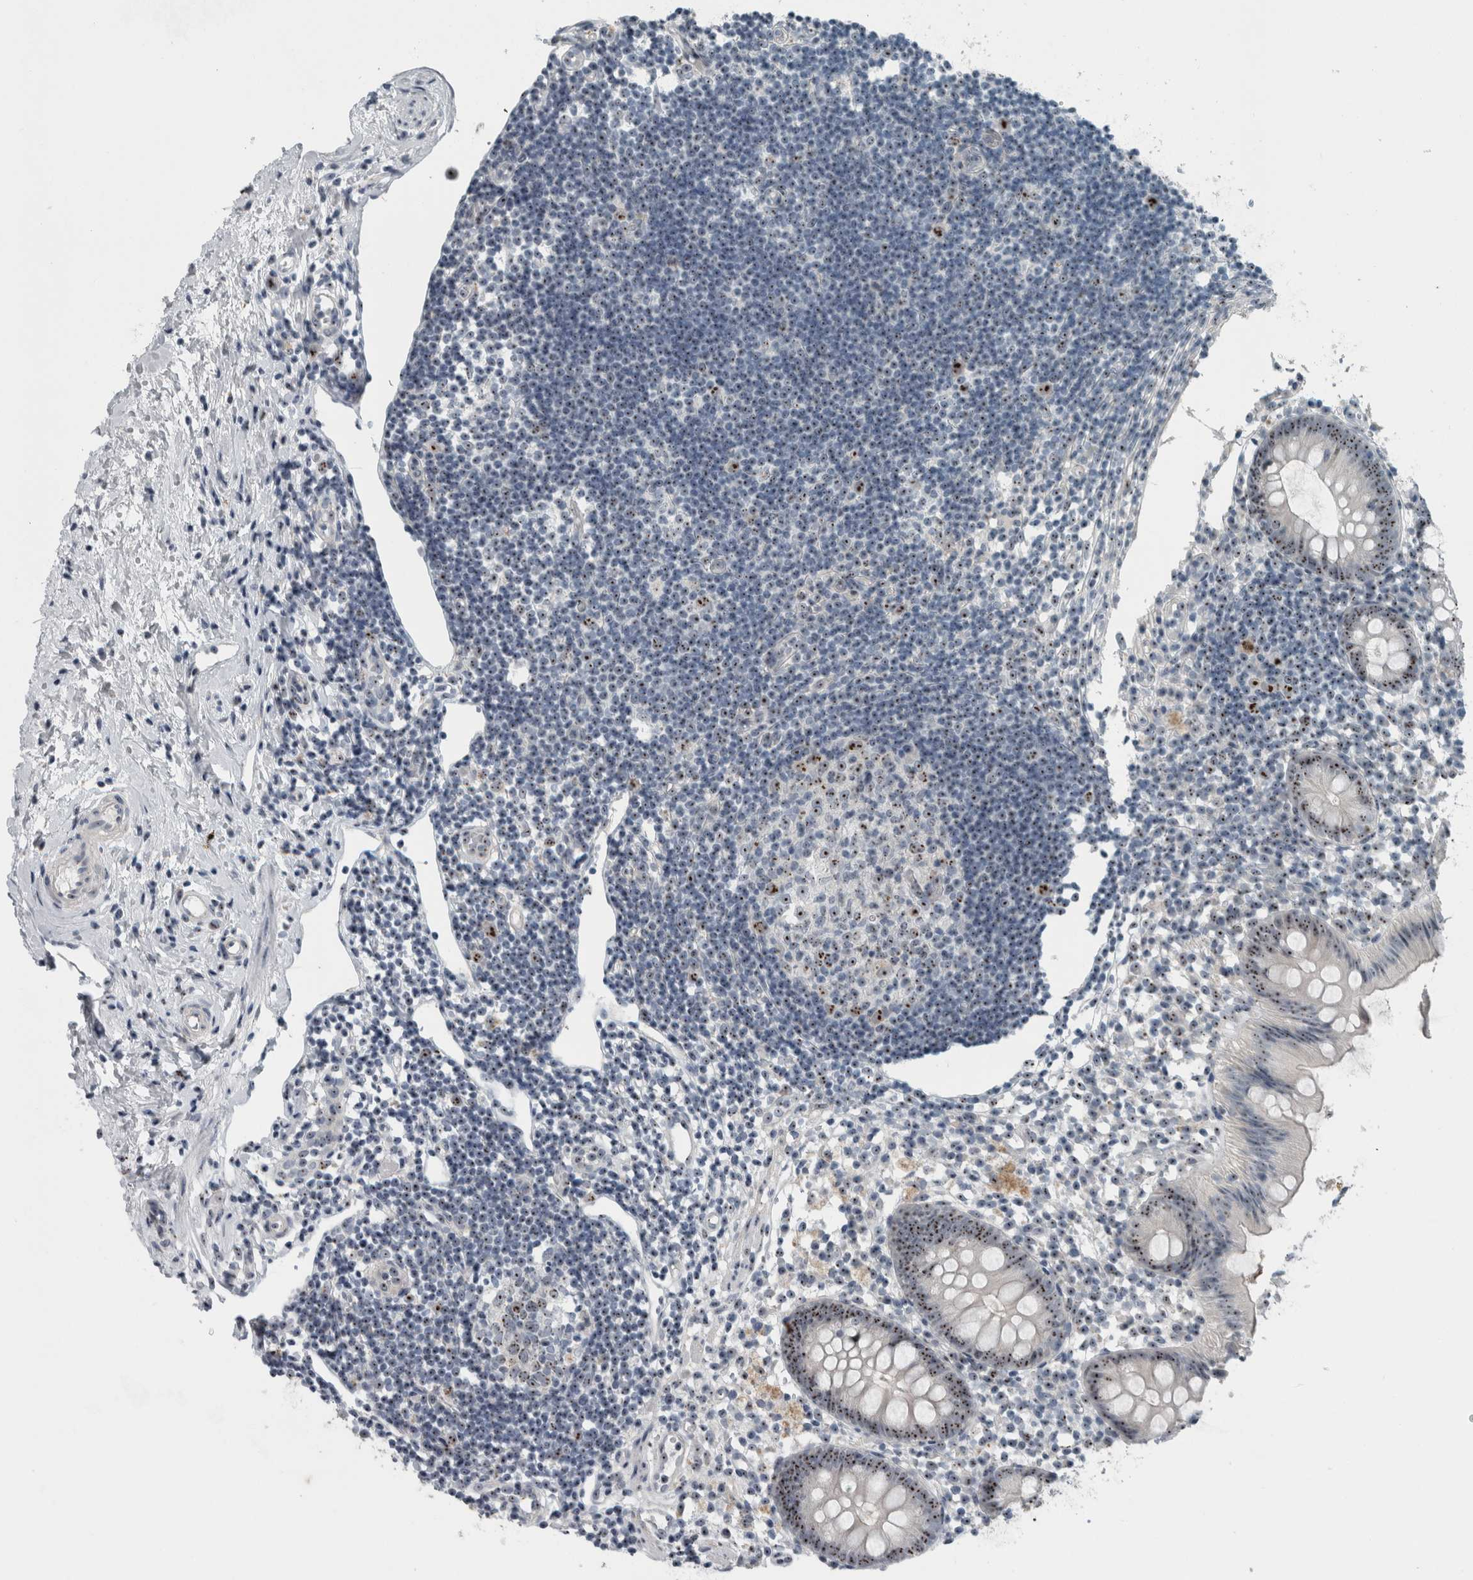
{"staining": {"intensity": "moderate", "quantity": ">75%", "location": "nuclear"}, "tissue": "appendix", "cell_type": "Glandular cells", "image_type": "normal", "snomed": [{"axis": "morphology", "description": "Normal tissue, NOS"}, {"axis": "topography", "description": "Appendix"}], "caption": "Approximately >75% of glandular cells in benign appendix show moderate nuclear protein expression as visualized by brown immunohistochemical staining.", "gene": "UTP6", "patient": {"sex": "female", "age": 20}}